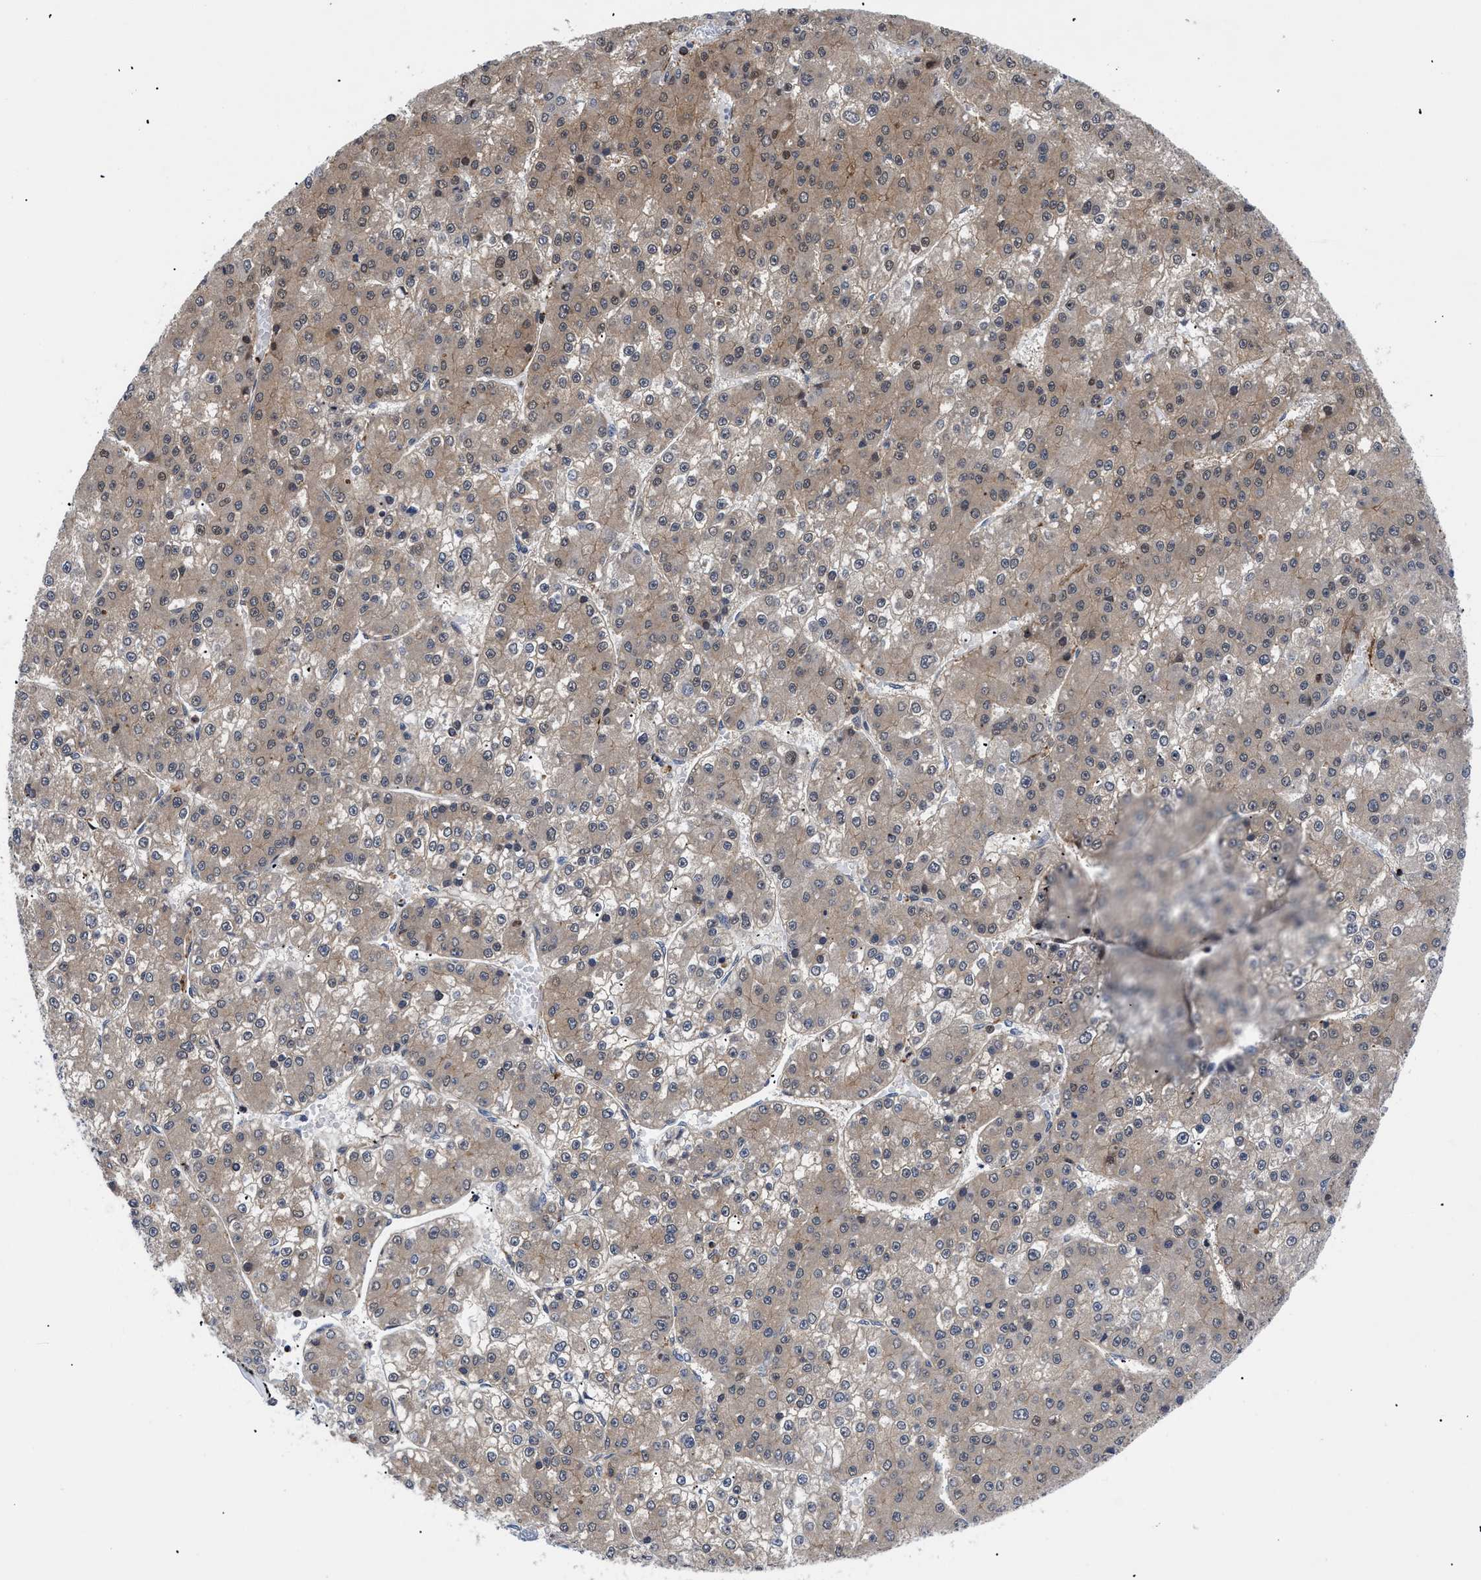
{"staining": {"intensity": "weak", "quantity": "25%-75%", "location": "cytoplasmic/membranous"}, "tissue": "liver cancer", "cell_type": "Tumor cells", "image_type": "cancer", "snomed": [{"axis": "morphology", "description": "Carcinoma, Hepatocellular, NOS"}, {"axis": "topography", "description": "Liver"}], "caption": "This is an image of IHC staining of liver cancer (hepatocellular carcinoma), which shows weak expression in the cytoplasmic/membranous of tumor cells.", "gene": "SPAST", "patient": {"sex": "female", "age": 73}}